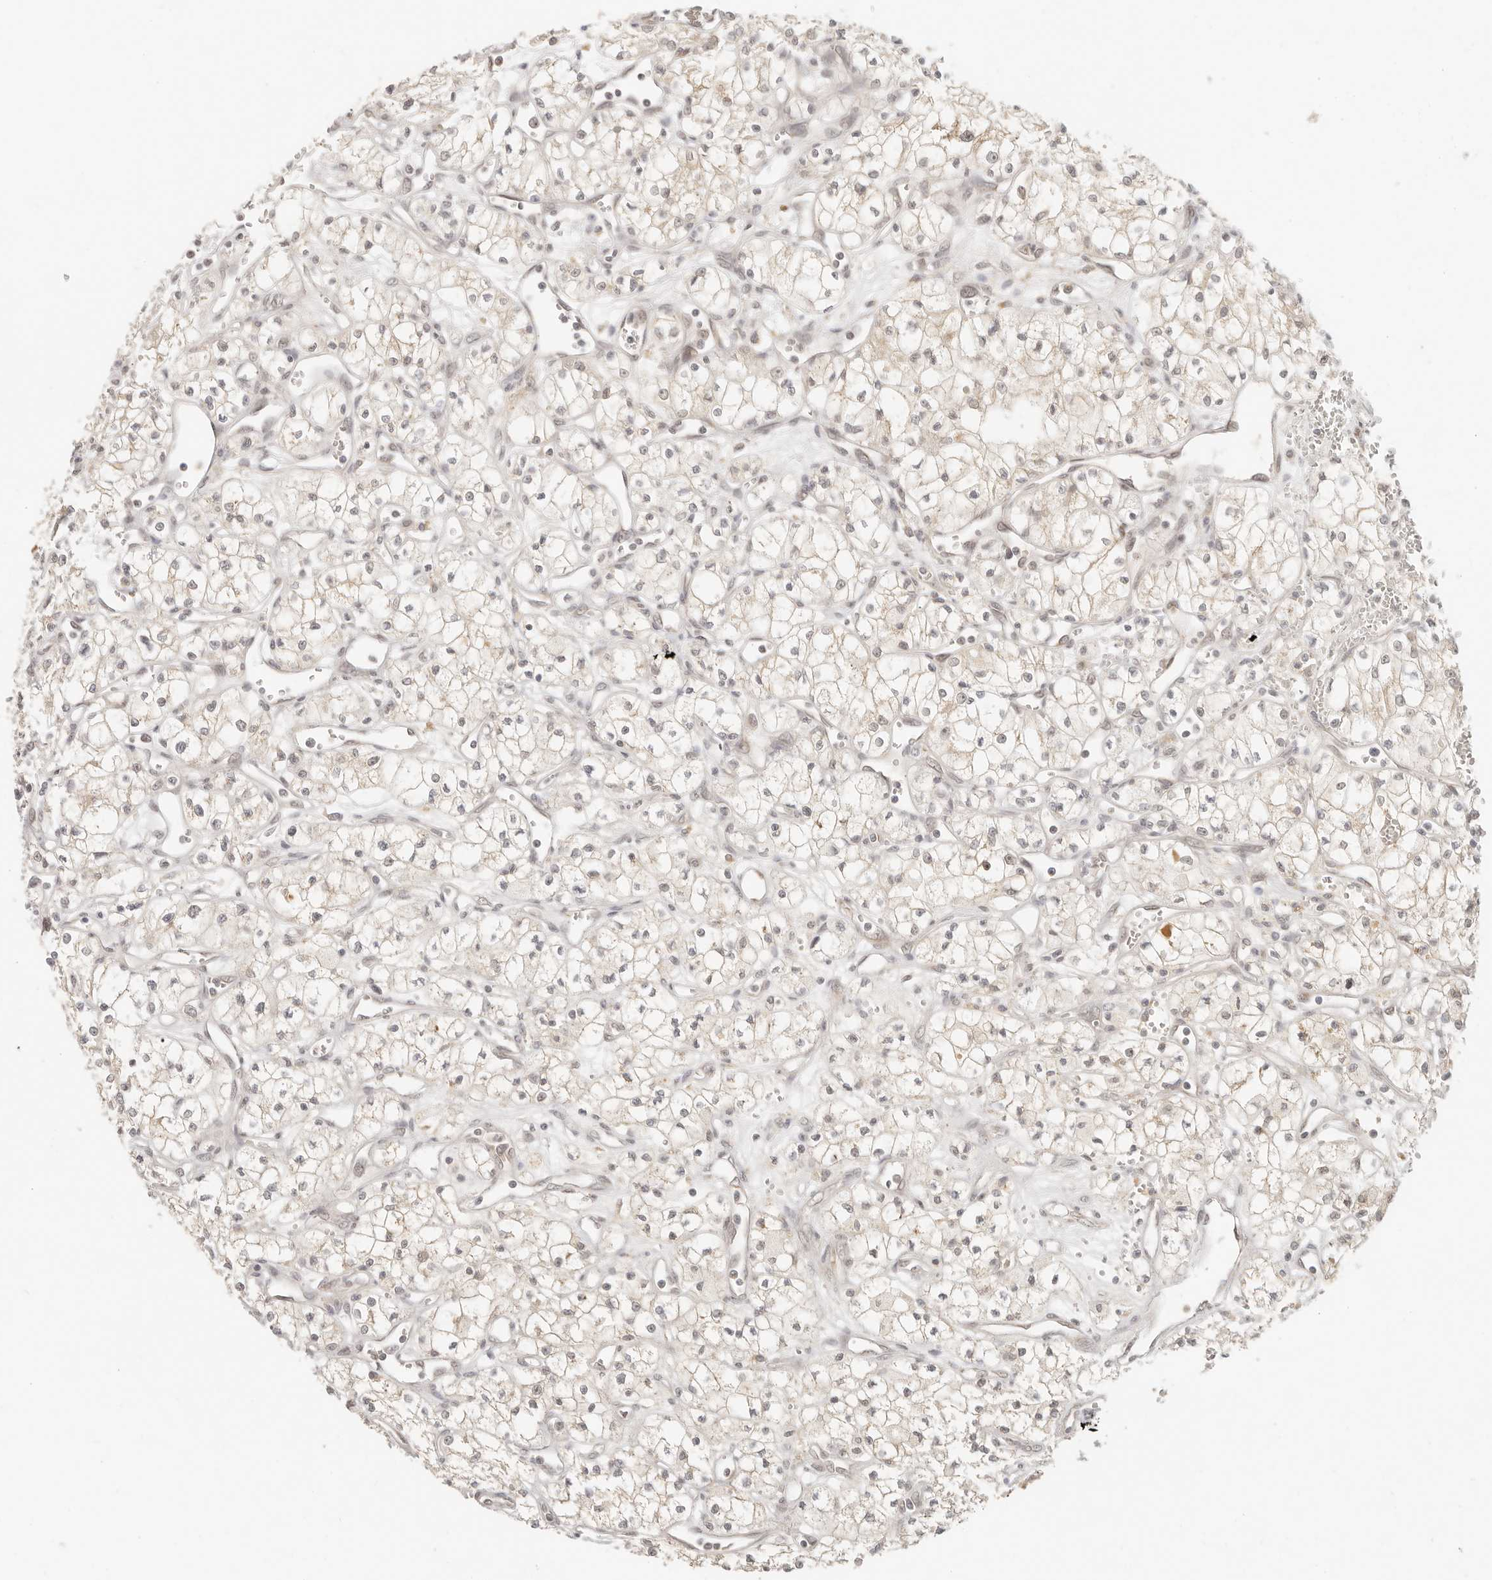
{"staining": {"intensity": "weak", "quantity": "<25%", "location": "cytoplasmic/membranous,nuclear"}, "tissue": "renal cancer", "cell_type": "Tumor cells", "image_type": "cancer", "snomed": [{"axis": "morphology", "description": "Adenocarcinoma, NOS"}, {"axis": "topography", "description": "Kidney"}], "caption": "IHC image of human renal cancer (adenocarcinoma) stained for a protein (brown), which reveals no positivity in tumor cells.", "gene": "INTS11", "patient": {"sex": "male", "age": 59}}